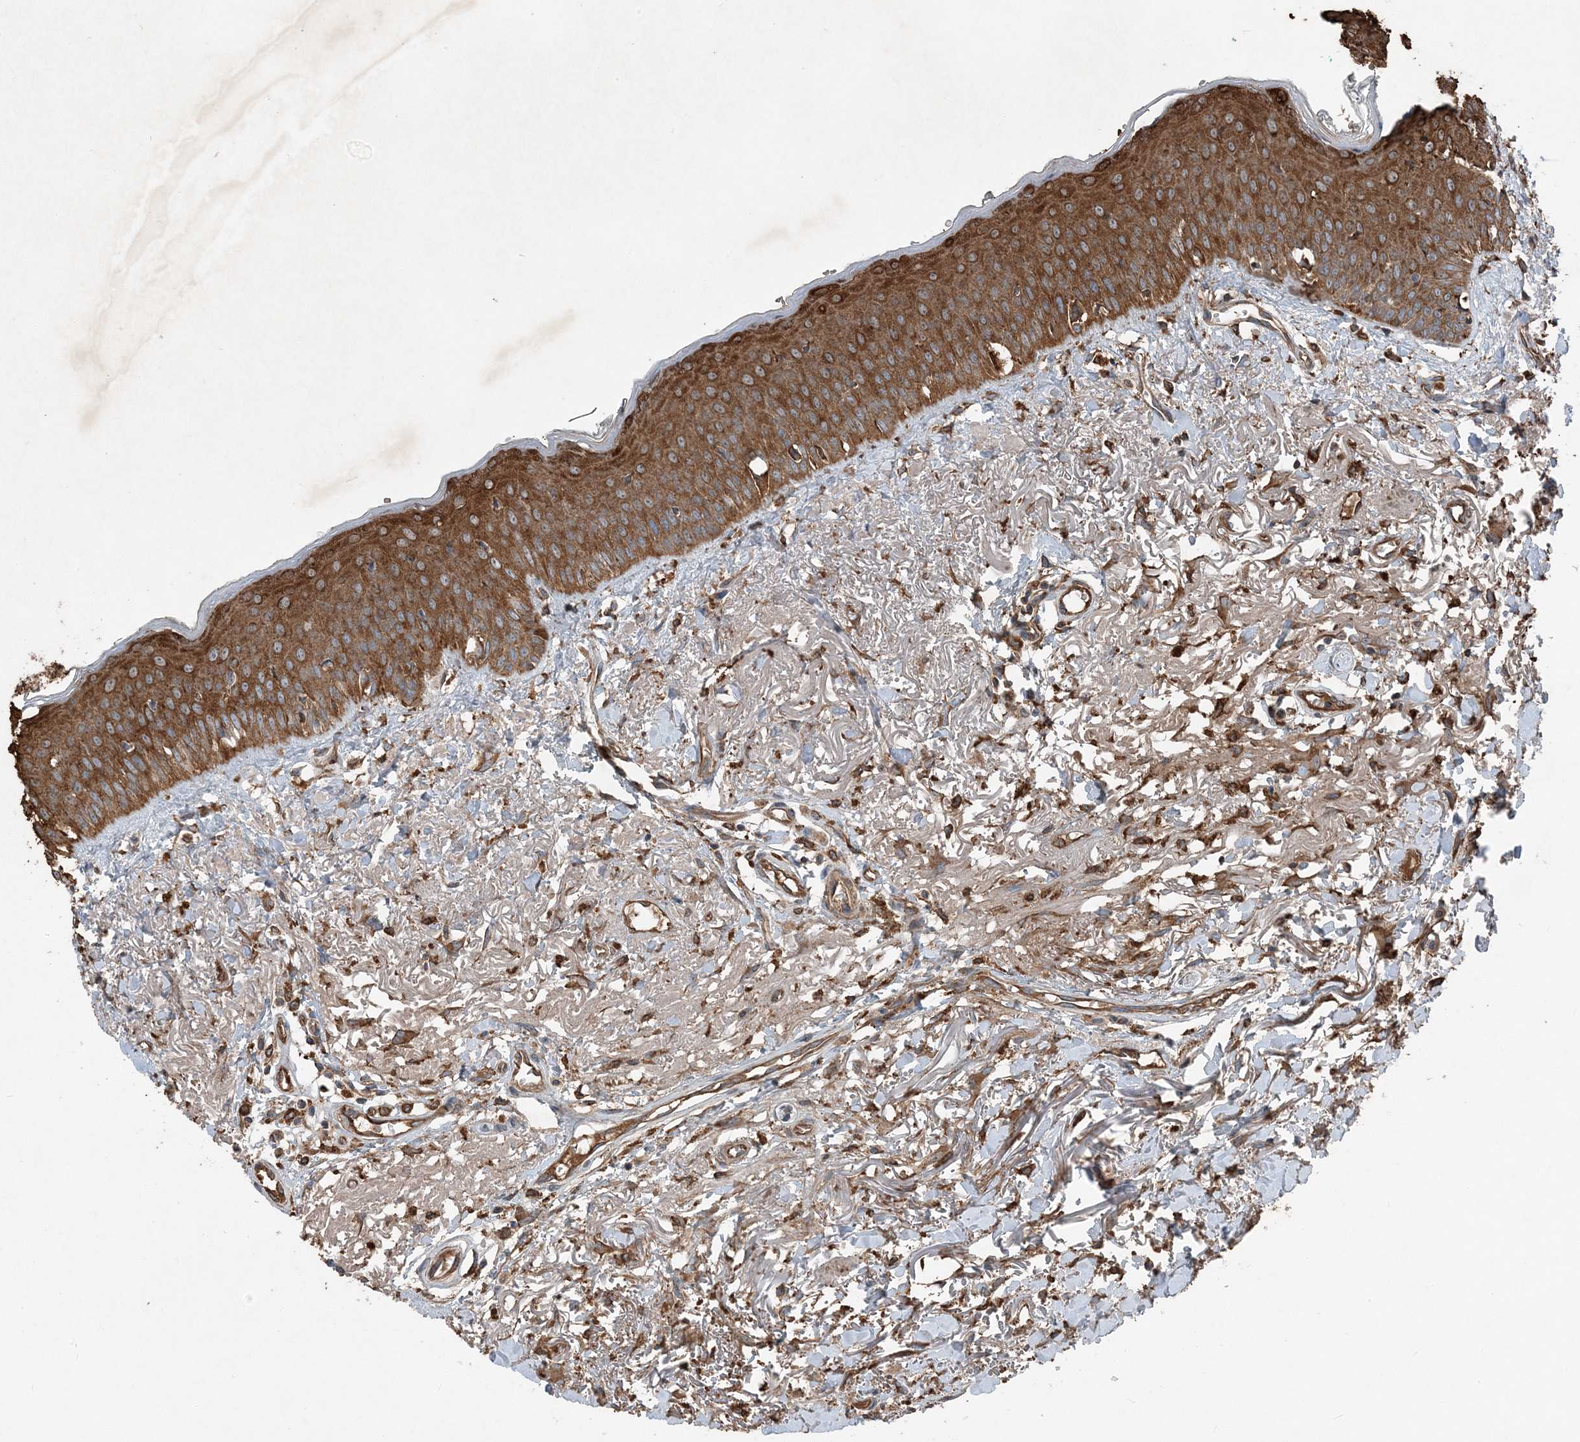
{"staining": {"intensity": "strong", "quantity": ">75%", "location": "cytoplasmic/membranous"}, "tissue": "oral mucosa", "cell_type": "Squamous epithelial cells", "image_type": "normal", "snomed": [{"axis": "morphology", "description": "Normal tissue, NOS"}, {"axis": "topography", "description": "Oral tissue"}], "caption": "Protein expression analysis of unremarkable oral mucosa exhibits strong cytoplasmic/membranous expression in approximately >75% of squamous epithelial cells.", "gene": "PDIA6", "patient": {"sex": "female", "age": 70}}